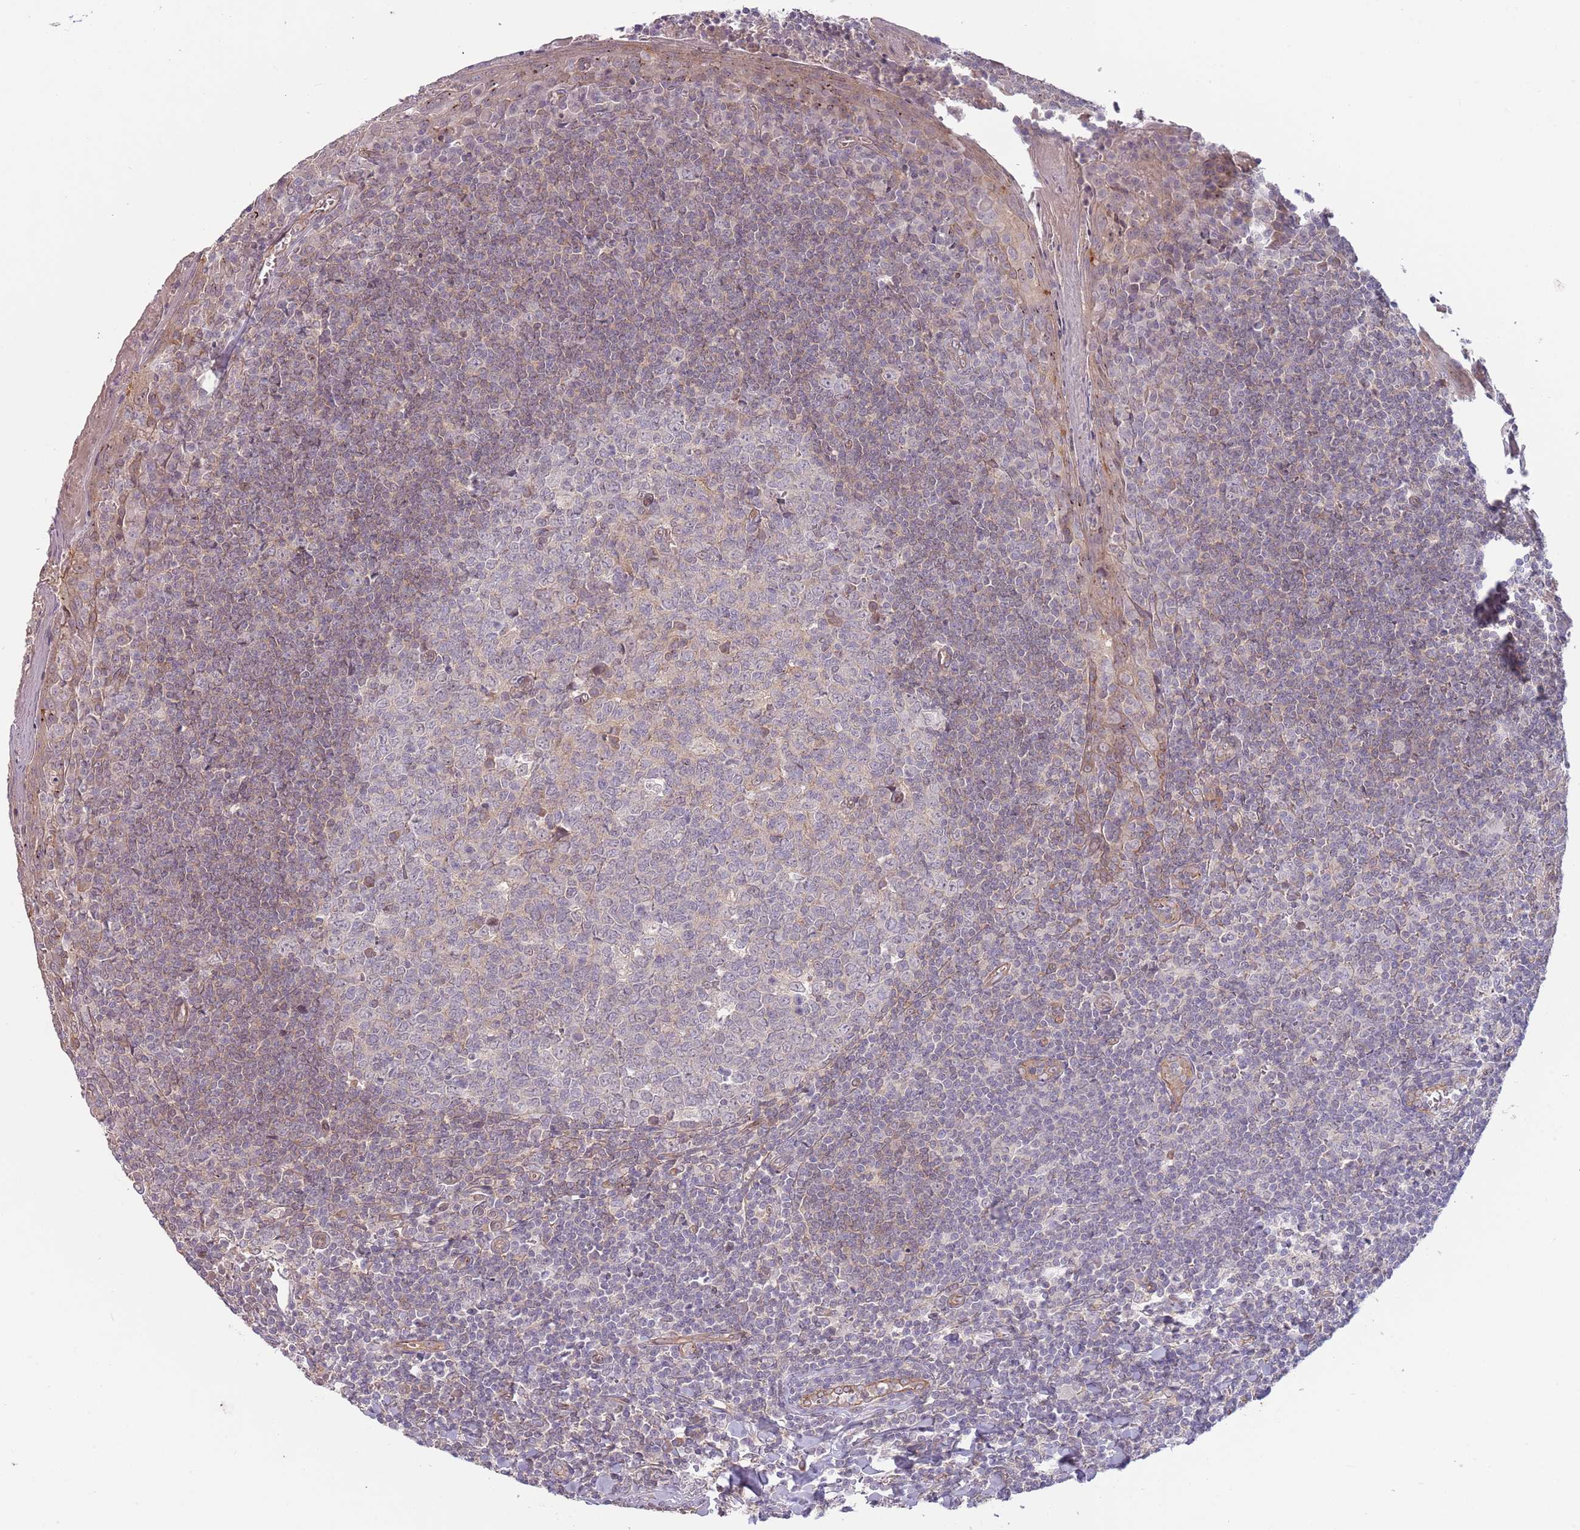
{"staining": {"intensity": "negative", "quantity": "none", "location": "none"}, "tissue": "tonsil", "cell_type": "Germinal center cells", "image_type": "normal", "snomed": [{"axis": "morphology", "description": "Normal tissue, NOS"}, {"axis": "topography", "description": "Tonsil"}], "caption": "High power microscopy photomicrograph of an immunohistochemistry micrograph of benign tonsil, revealing no significant staining in germinal center cells.", "gene": "SAV1", "patient": {"sex": "male", "age": 27}}